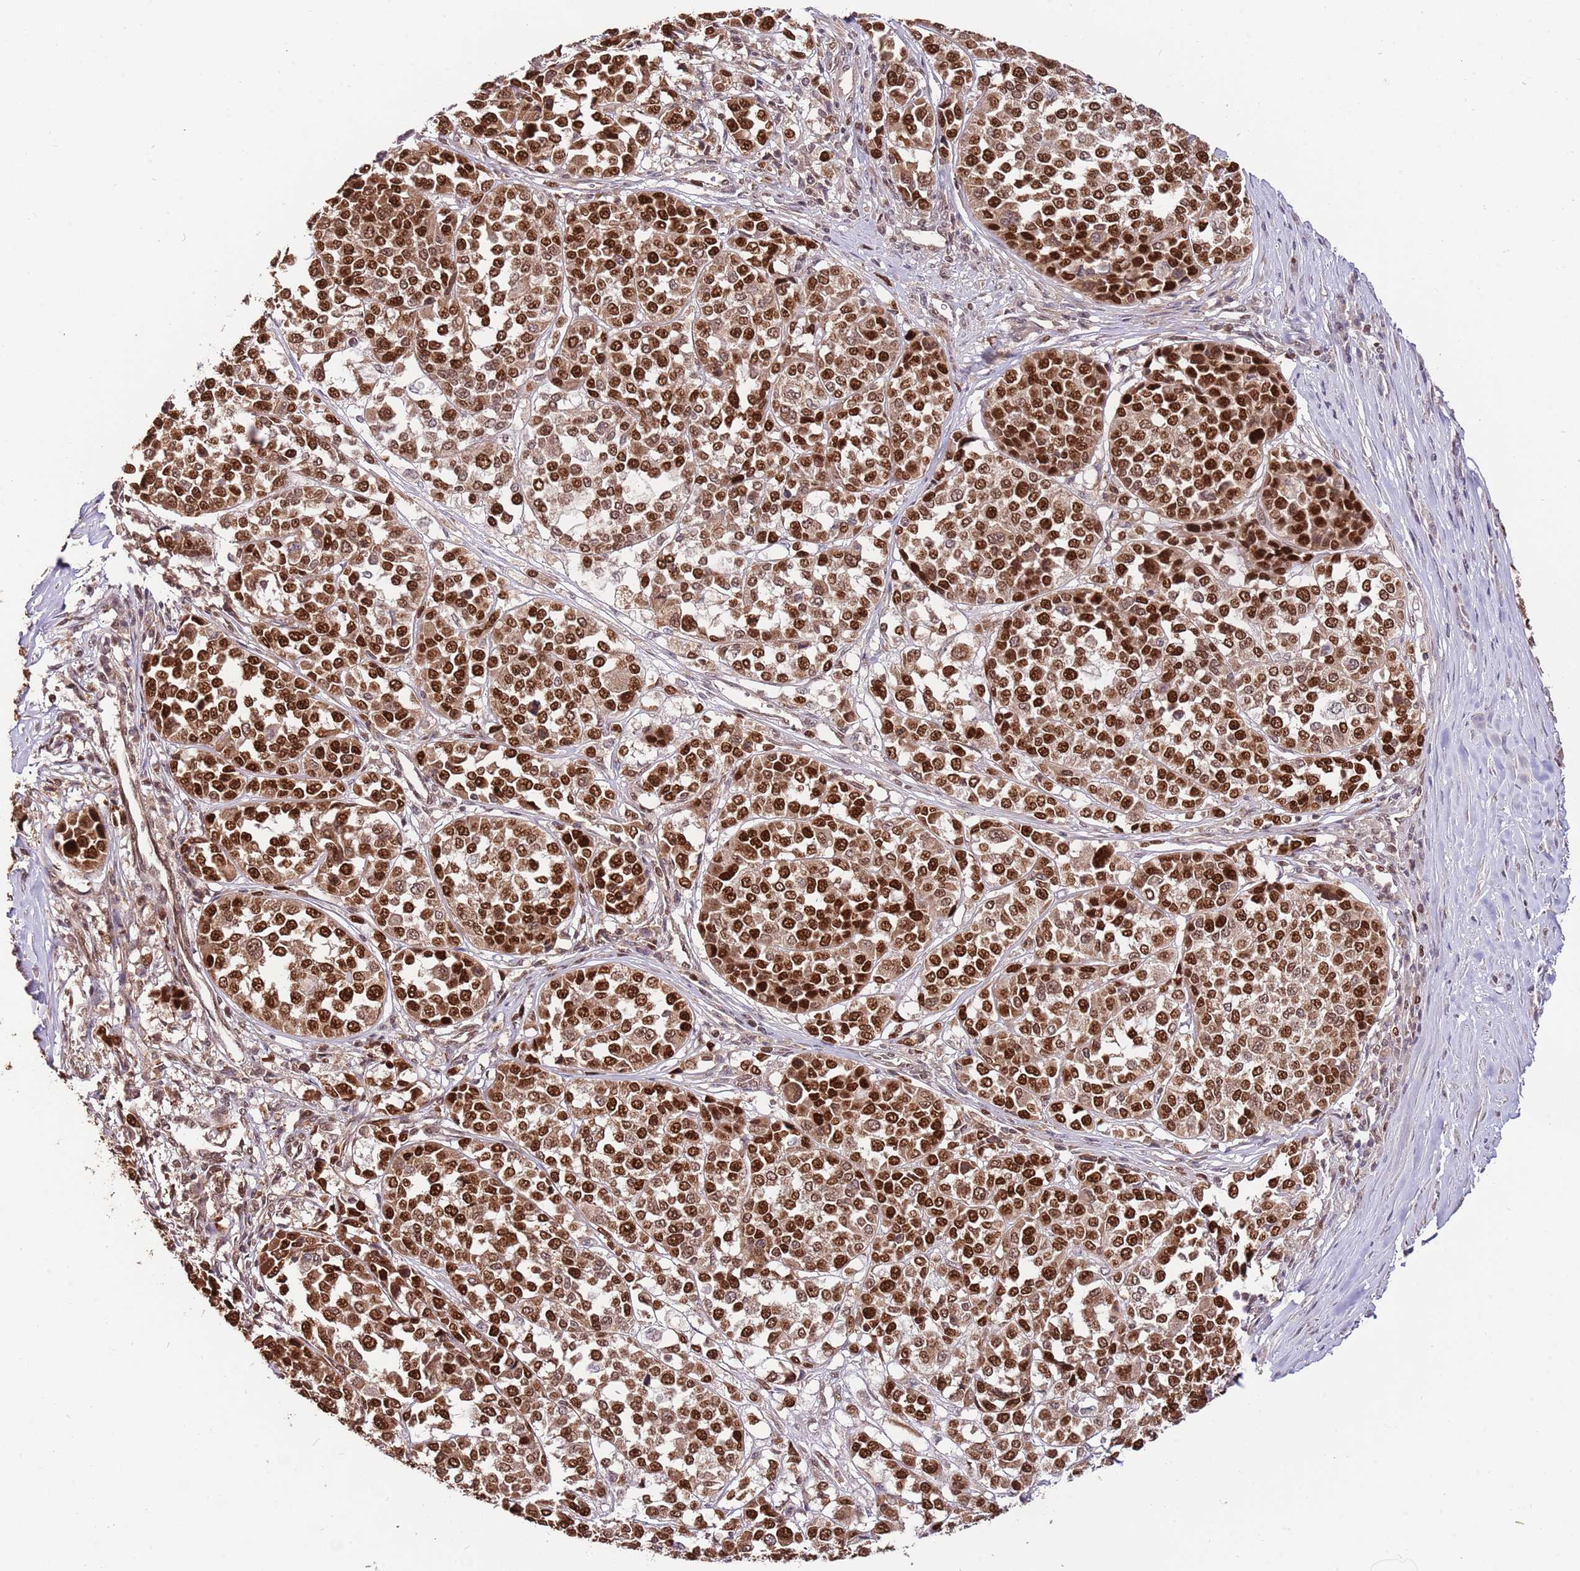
{"staining": {"intensity": "strong", "quantity": ">75%", "location": "cytoplasmic/membranous,nuclear"}, "tissue": "melanoma", "cell_type": "Tumor cells", "image_type": "cancer", "snomed": [{"axis": "morphology", "description": "Malignant melanoma, Metastatic site"}, {"axis": "topography", "description": "Lymph node"}], "caption": "IHC image of neoplastic tissue: human melanoma stained using immunohistochemistry (IHC) reveals high levels of strong protein expression localized specifically in the cytoplasmic/membranous and nuclear of tumor cells, appearing as a cytoplasmic/membranous and nuclear brown color.", "gene": "RIF1", "patient": {"sex": "male", "age": 44}}